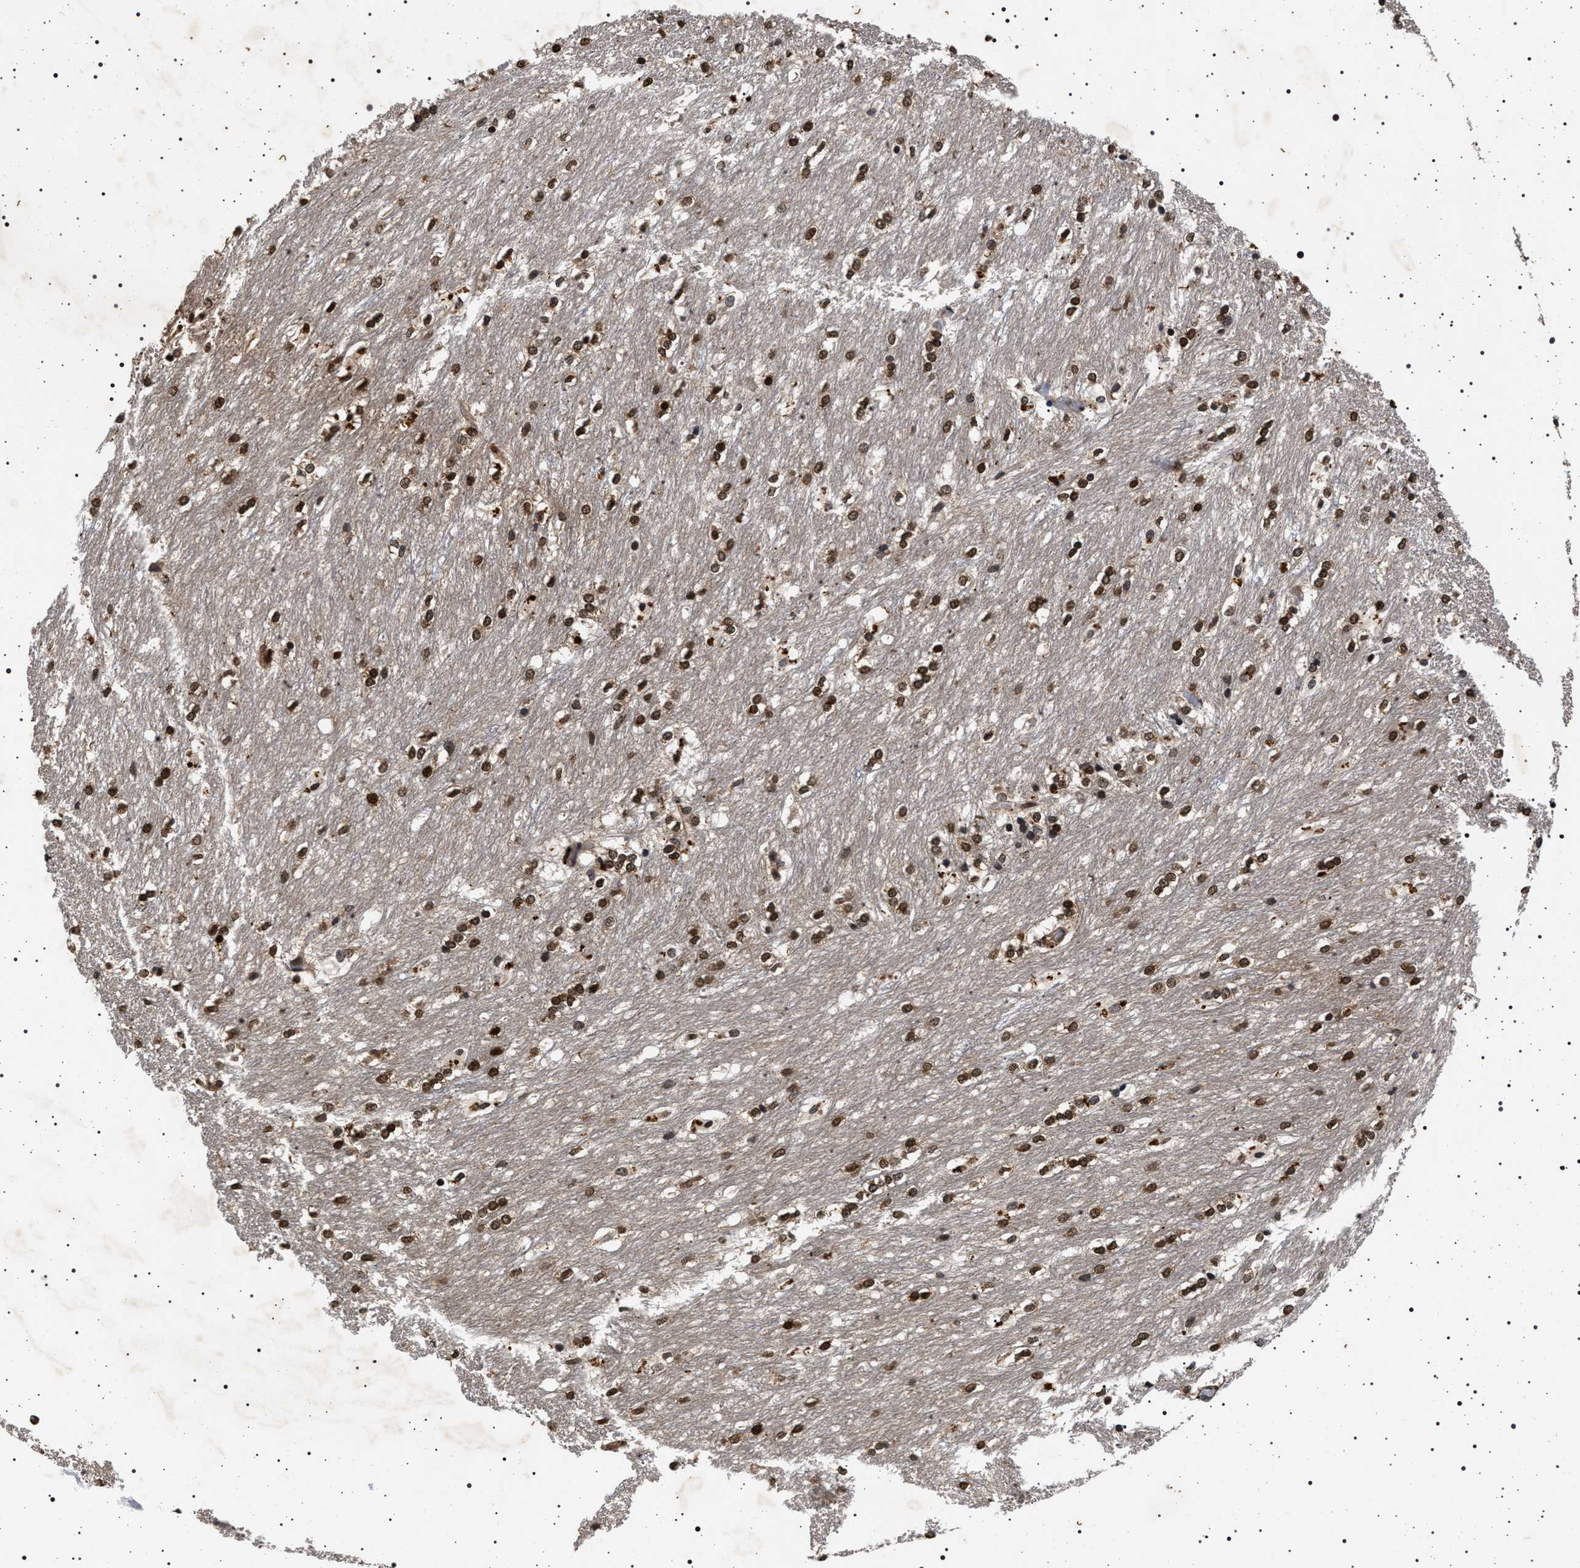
{"staining": {"intensity": "strong", "quantity": ">75%", "location": "nuclear"}, "tissue": "caudate", "cell_type": "Glial cells", "image_type": "normal", "snomed": [{"axis": "morphology", "description": "Normal tissue, NOS"}, {"axis": "topography", "description": "Lateral ventricle wall"}], "caption": "A brown stain highlights strong nuclear positivity of a protein in glial cells of normal caudate.", "gene": "CDKN1B", "patient": {"sex": "female", "age": 19}}